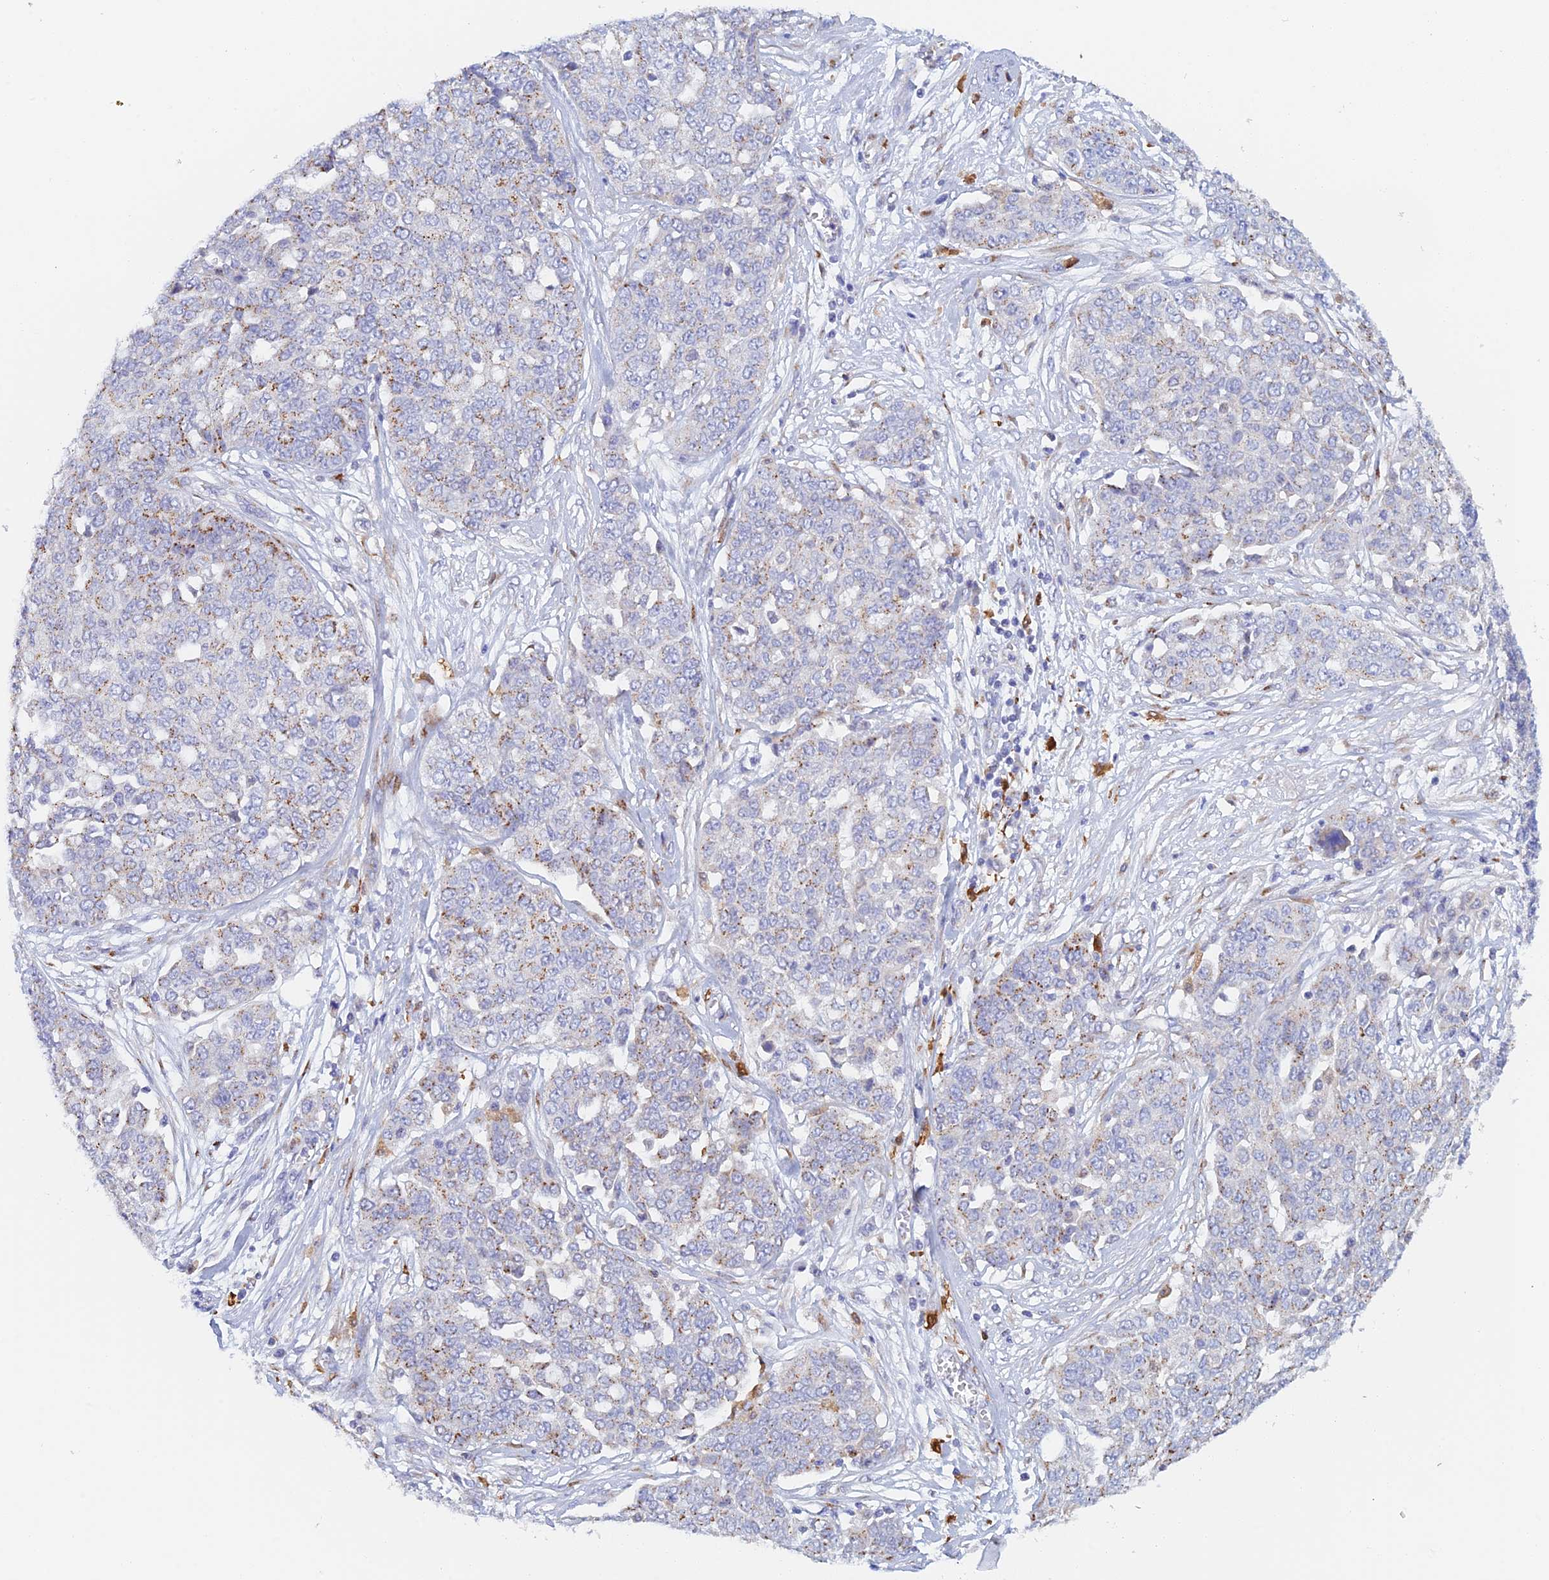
{"staining": {"intensity": "moderate", "quantity": "<25%", "location": "cytoplasmic/membranous"}, "tissue": "ovarian cancer", "cell_type": "Tumor cells", "image_type": "cancer", "snomed": [{"axis": "morphology", "description": "Cystadenocarcinoma, serous, NOS"}, {"axis": "topography", "description": "Soft tissue"}, {"axis": "topography", "description": "Ovary"}], "caption": "An image showing moderate cytoplasmic/membranous expression in about <25% of tumor cells in ovarian cancer, as visualized by brown immunohistochemical staining.", "gene": "SLC24A3", "patient": {"sex": "female", "age": 57}}